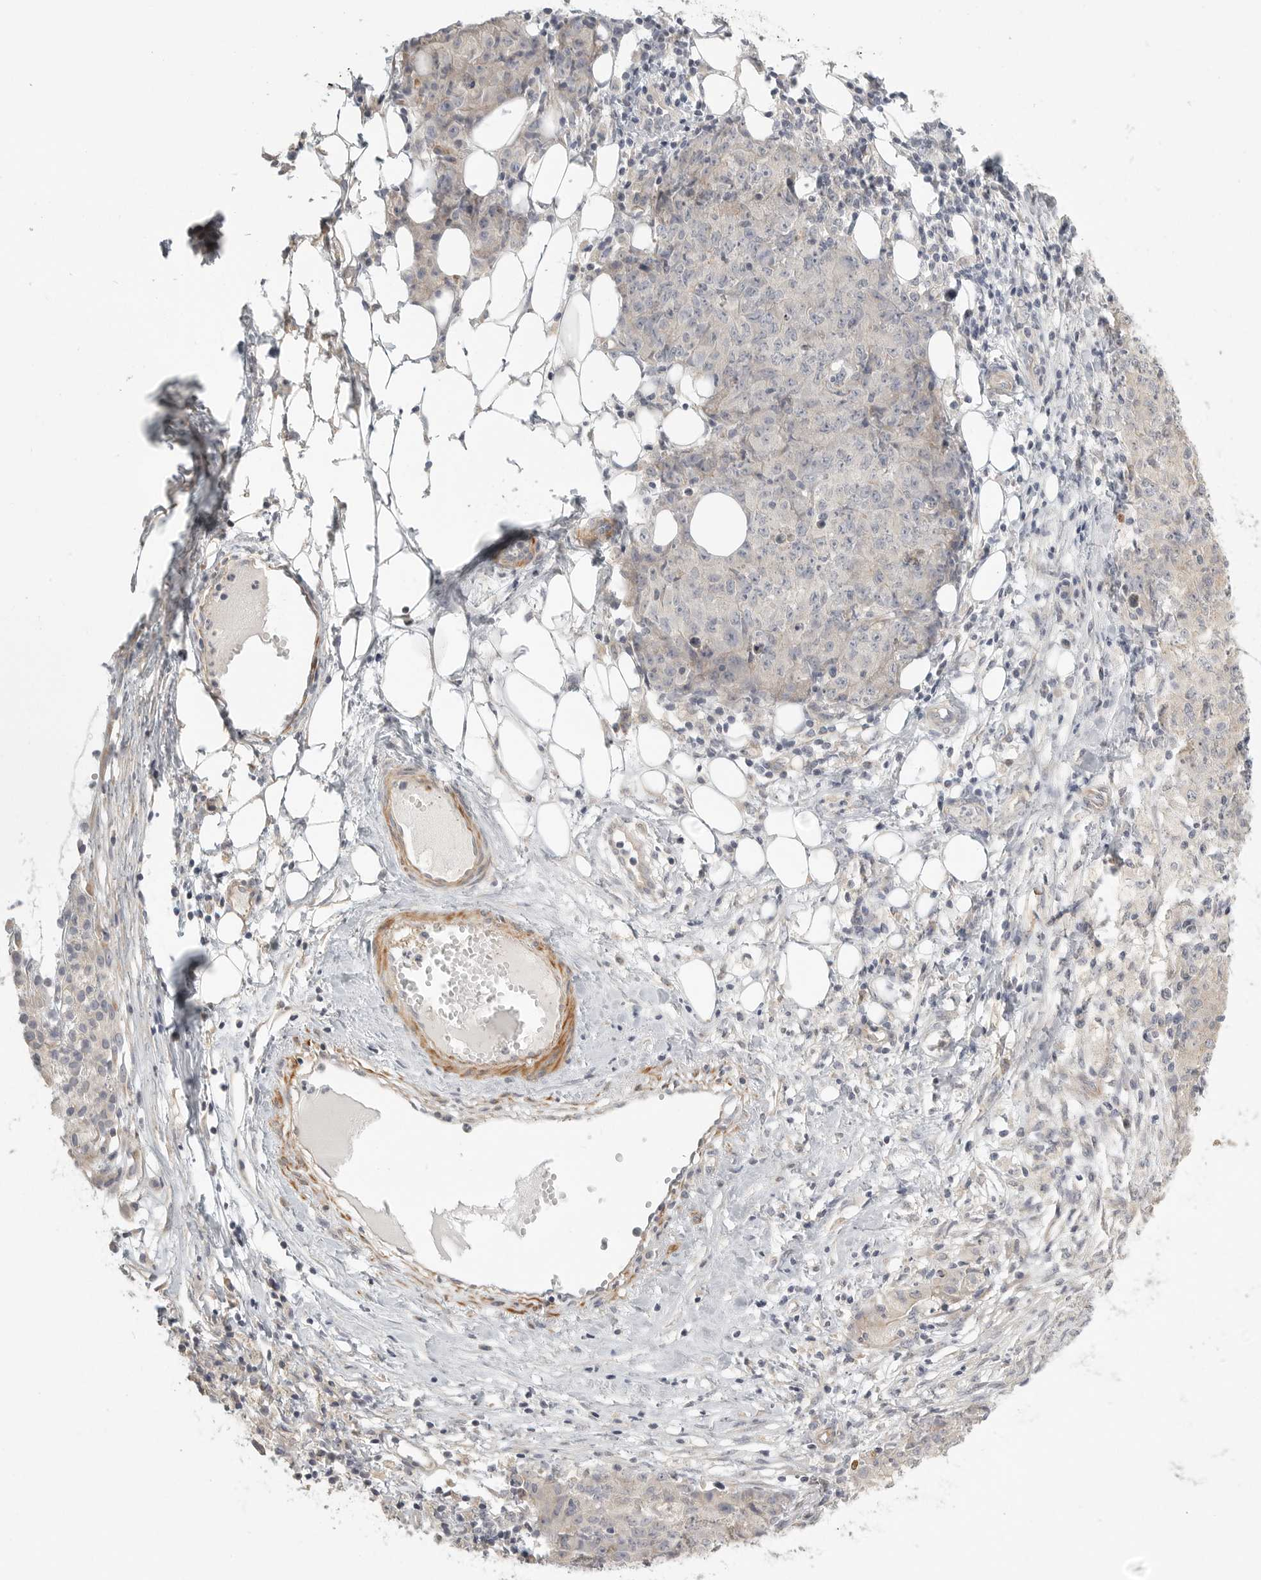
{"staining": {"intensity": "negative", "quantity": "none", "location": "none"}, "tissue": "ovarian cancer", "cell_type": "Tumor cells", "image_type": "cancer", "snomed": [{"axis": "morphology", "description": "Carcinoma, endometroid"}, {"axis": "topography", "description": "Ovary"}], "caption": "Immunohistochemistry (IHC) histopathology image of human ovarian endometroid carcinoma stained for a protein (brown), which displays no staining in tumor cells.", "gene": "STAB2", "patient": {"sex": "female", "age": 42}}